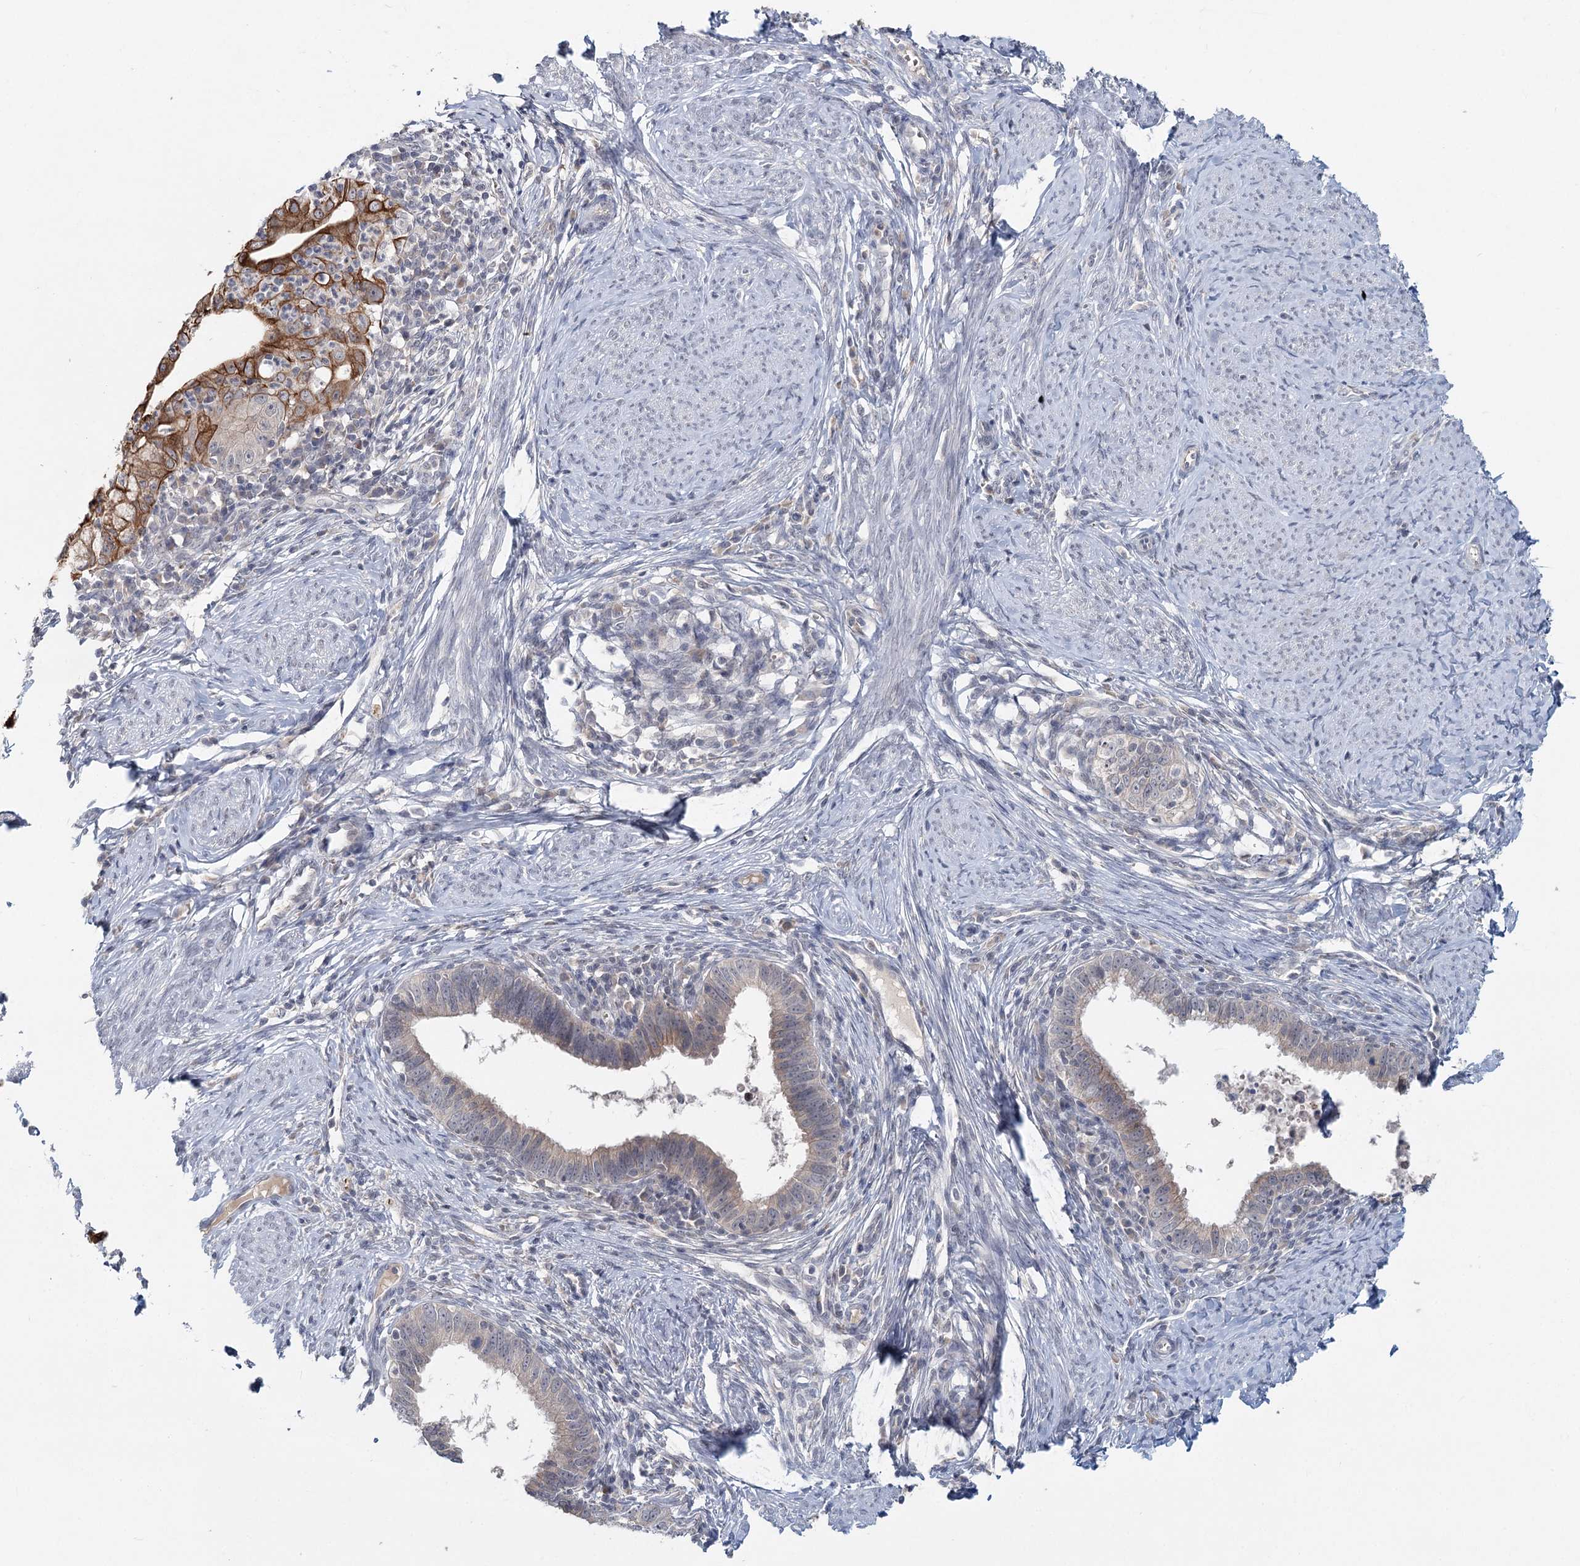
{"staining": {"intensity": "moderate", "quantity": "<25%", "location": "cytoplasmic/membranous"}, "tissue": "cervical cancer", "cell_type": "Tumor cells", "image_type": "cancer", "snomed": [{"axis": "morphology", "description": "Adenocarcinoma, NOS"}, {"axis": "topography", "description": "Cervix"}], "caption": "This micrograph demonstrates immunohistochemistry staining of adenocarcinoma (cervical), with low moderate cytoplasmic/membranous expression in about <25% of tumor cells.", "gene": "FBXO7", "patient": {"sex": "female", "age": 36}}